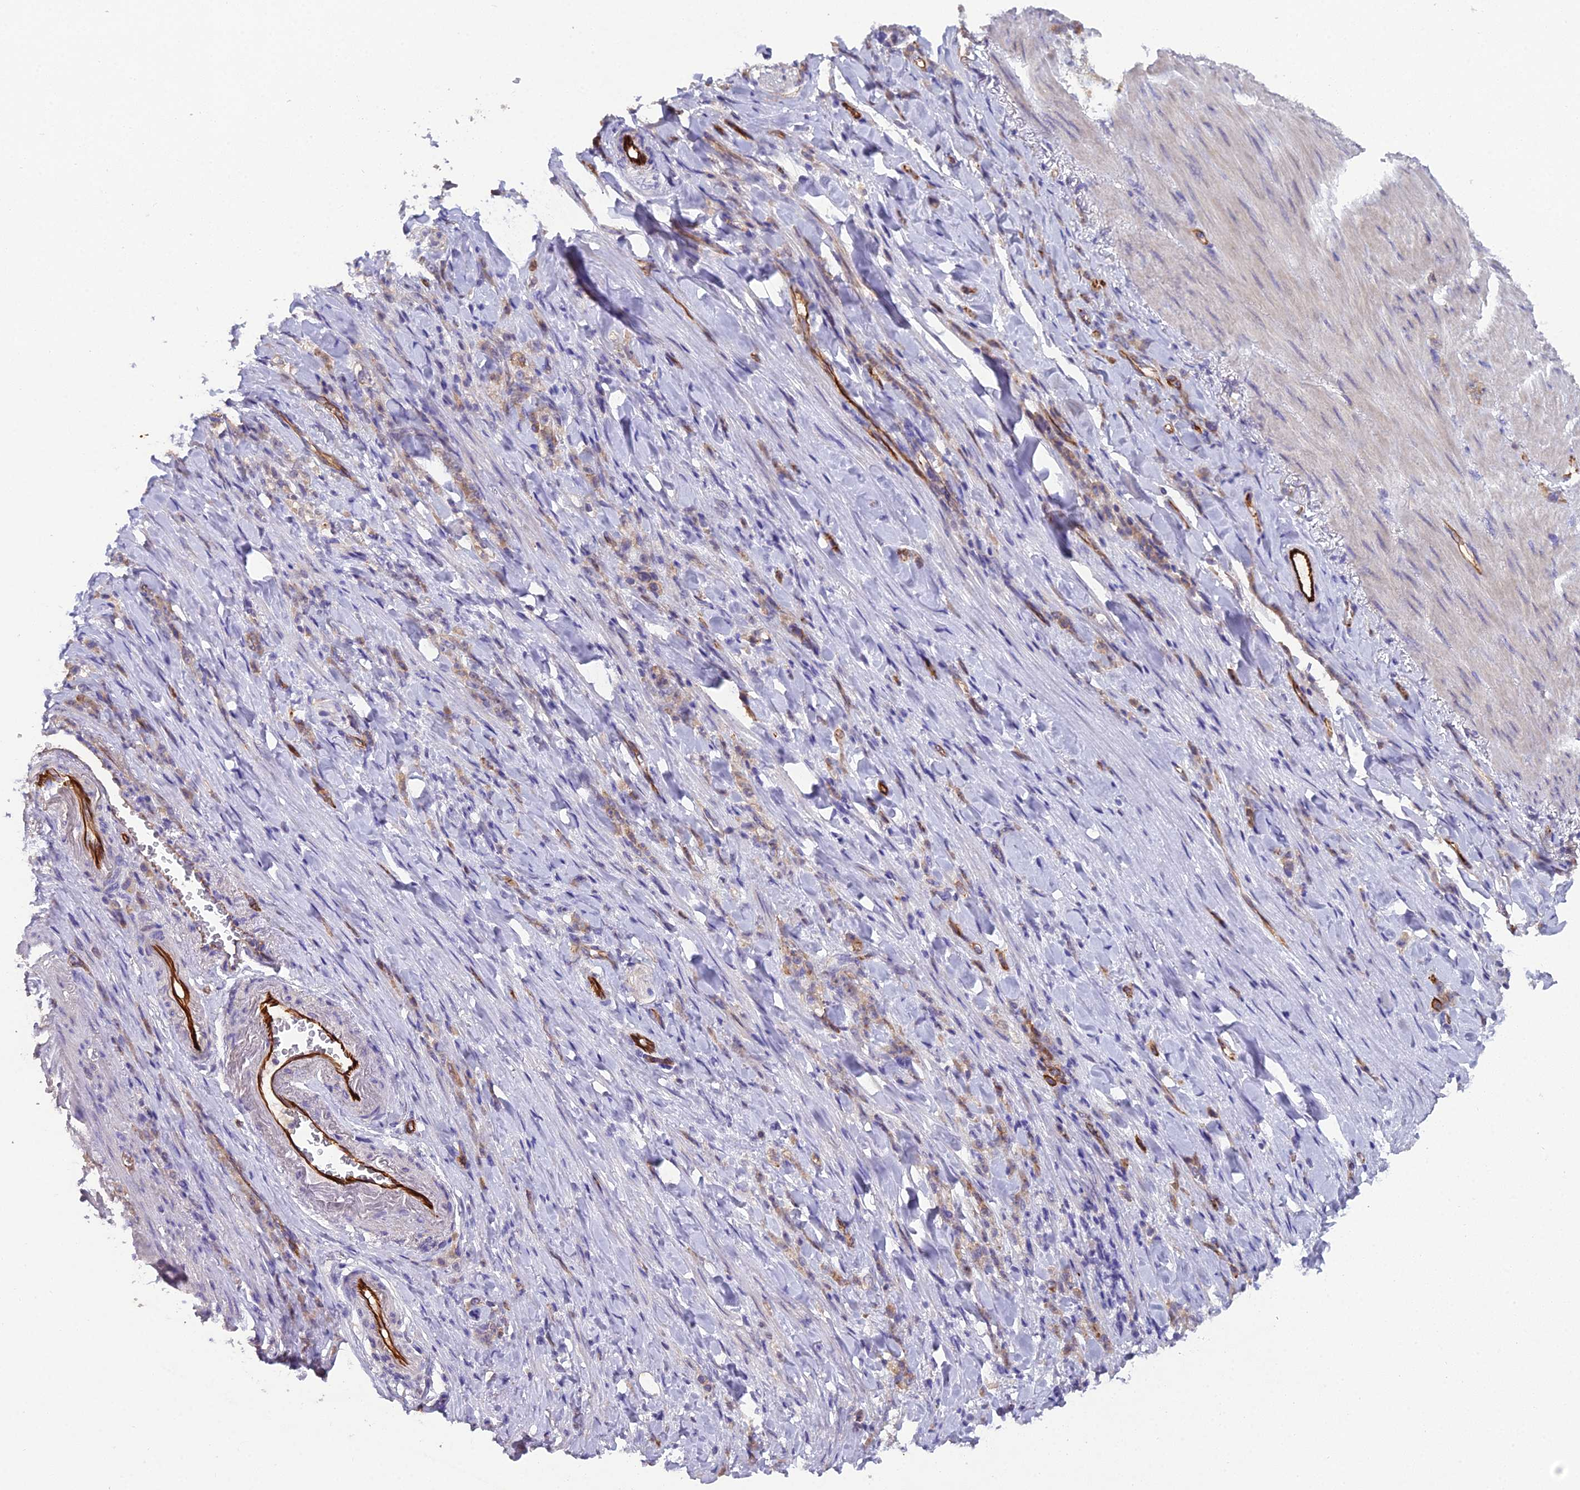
{"staining": {"intensity": "moderate", "quantity": "25%-75%", "location": "cytoplasmic/membranous"}, "tissue": "stomach cancer", "cell_type": "Tumor cells", "image_type": "cancer", "snomed": [{"axis": "morphology", "description": "Normal tissue, NOS"}, {"axis": "morphology", "description": "Adenocarcinoma, NOS"}, {"axis": "topography", "description": "Stomach"}], "caption": "Brown immunohistochemical staining in human adenocarcinoma (stomach) exhibits moderate cytoplasmic/membranous staining in about 25%-75% of tumor cells. The protein of interest is stained brown, and the nuclei are stained in blue (DAB IHC with brightfield microscopy, high magnification).", "gene": "CFAP47", "patient": {"sex": "male", "age": 82}}